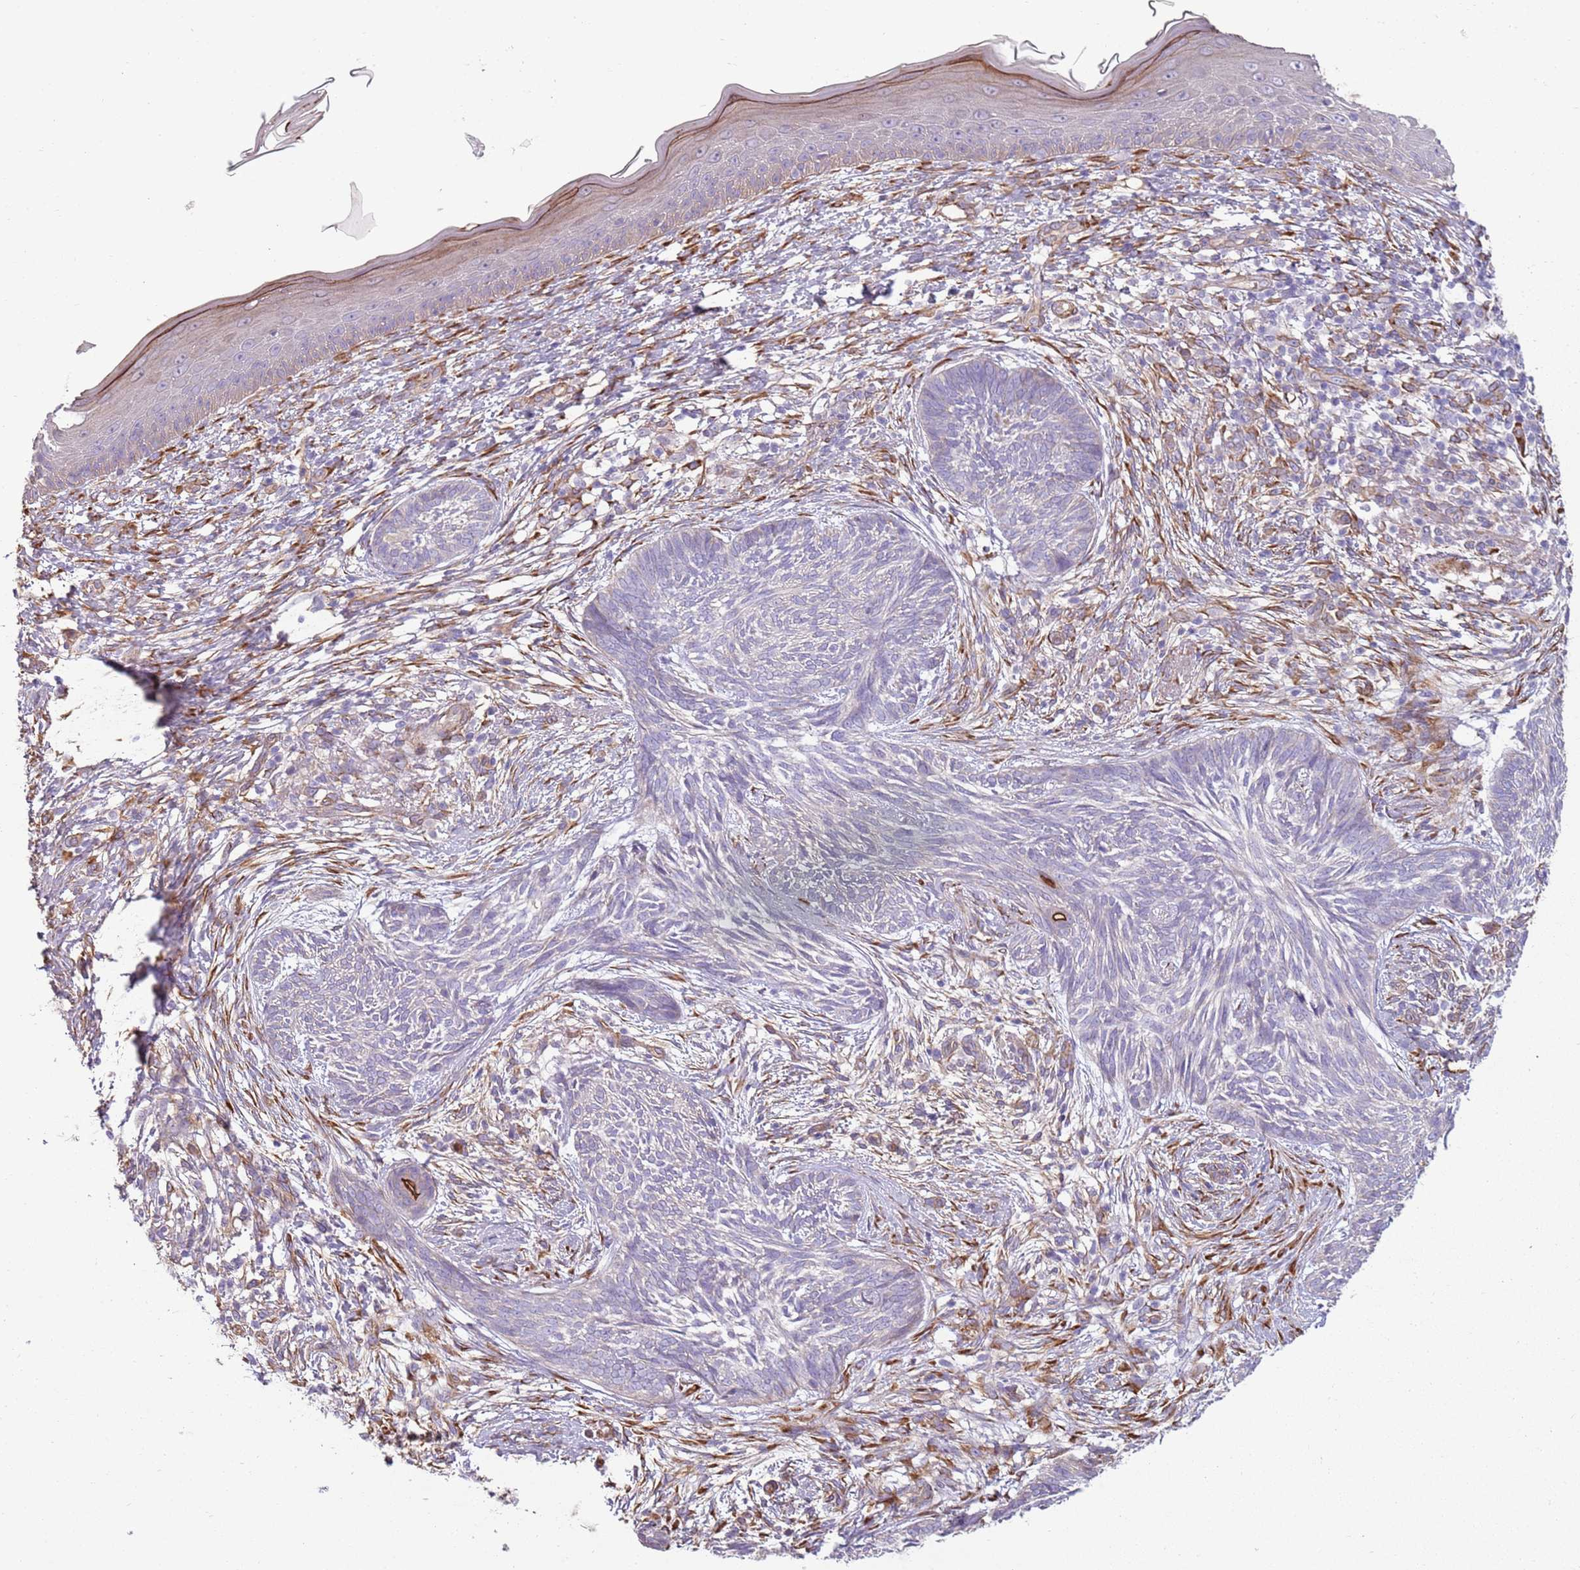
{"staining": {"intensity": "negative", "quantity": "none", "location": "none"}, "tissue": "skin cancer", "cell_type": "Tumor cells", "image_type": "cancer", "snomed": [{"axis": "morphology", "description": "Basal cell carcinoma"}, {"axis": "topography", "description": "Skin"}], "caption": "Immunohistochemistry (IHC) image of skin cancer stained for a protein (brown), which reveals no expression in tumor cells. (Immunohistochemistry (IHC), brightfield microscopy, high magnification).", "gene": "PHLPP2", "patient": {"sex": "male", "age": 73}}